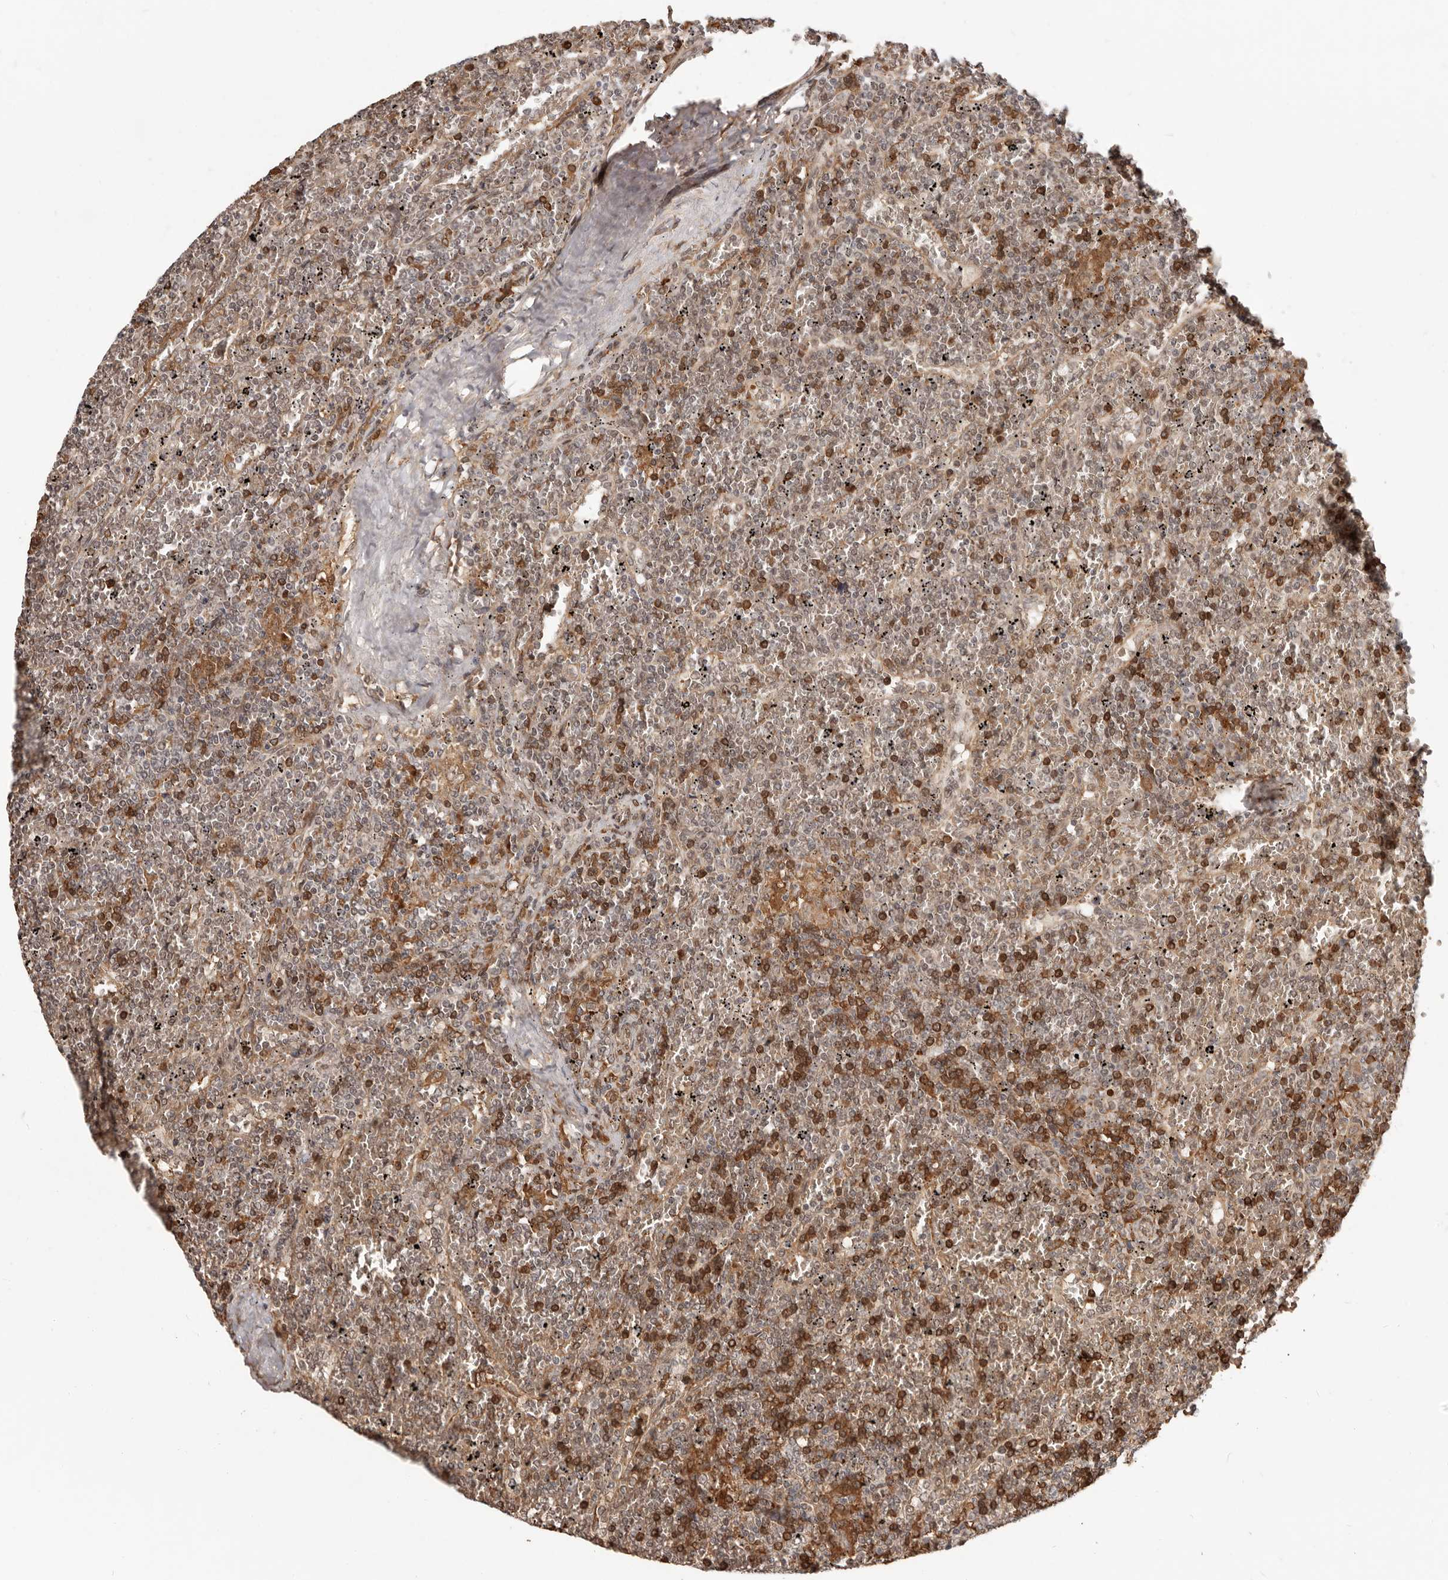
{"staining": {"intensity": "moderate", "quantity": "25%-75%", "location": "cytoplasmic/membranous"}, "tissue": "lymphoma", "cell_type": "Tumor cells", "image_type": "cancer", "snomed": [{"axis": "morphology", "description": "Malignant lymphoma, non-Hodgkin's type, Low grade"}, {"axis": "topography", "description": "Spleen"}], "caption": "Immunohistochemical staining of human lymphoma exhibits moderate cytoplasmic/membranous protein staining in approximately 25%-75% of tumor cells.", "gene": "NCOA3", "patient": {"sex": "female", "age": 19}}